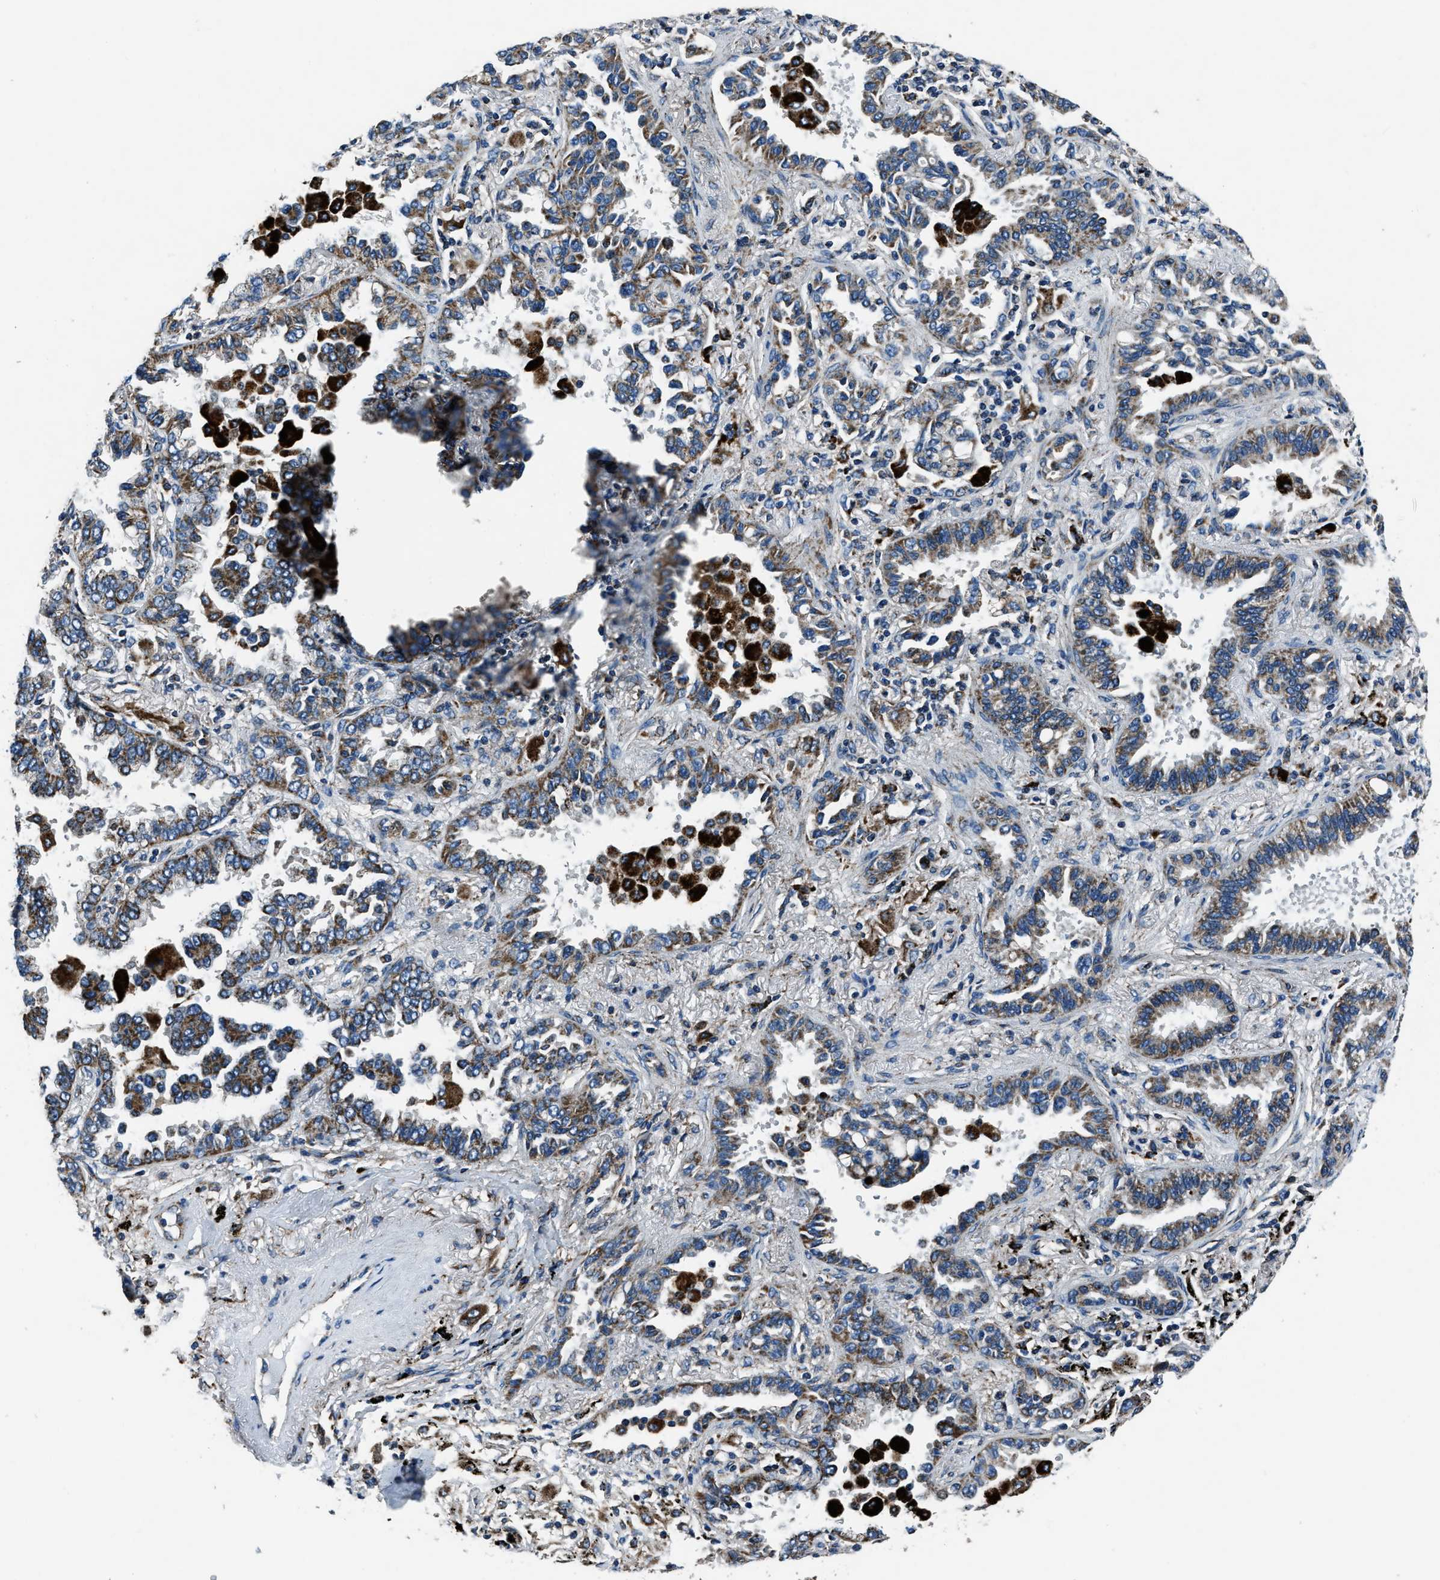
{"staining": {"intensity": "moderate", "quantity": ">75%", "location": "cytoplasmic/membranous"}, "tissue": "lung cancer", "cell_type": "Tumor cells", "image_type": "cancer", "snomed": [{"axis": "morphology", "description": "Normal tissue, NOS"}, {"axis": "morphology", "description": "Adenocarcinoma, NOS"}, {"axis": "topography", "description": "Lung"}], "caption": "Protein expression analysis of human lung cancer reveals moderate cytoplasmic/membranous expression in about >75% of tumor cells. The staining was performed using DAB (3,3'-diaminobenzidine) to visualize the protein expression in brown, while the nuclei were stained in blue with hematoxylin (Magnification: 20x).", "gene": "OGDH", "patient": {"sex": "male", "age": 59}}